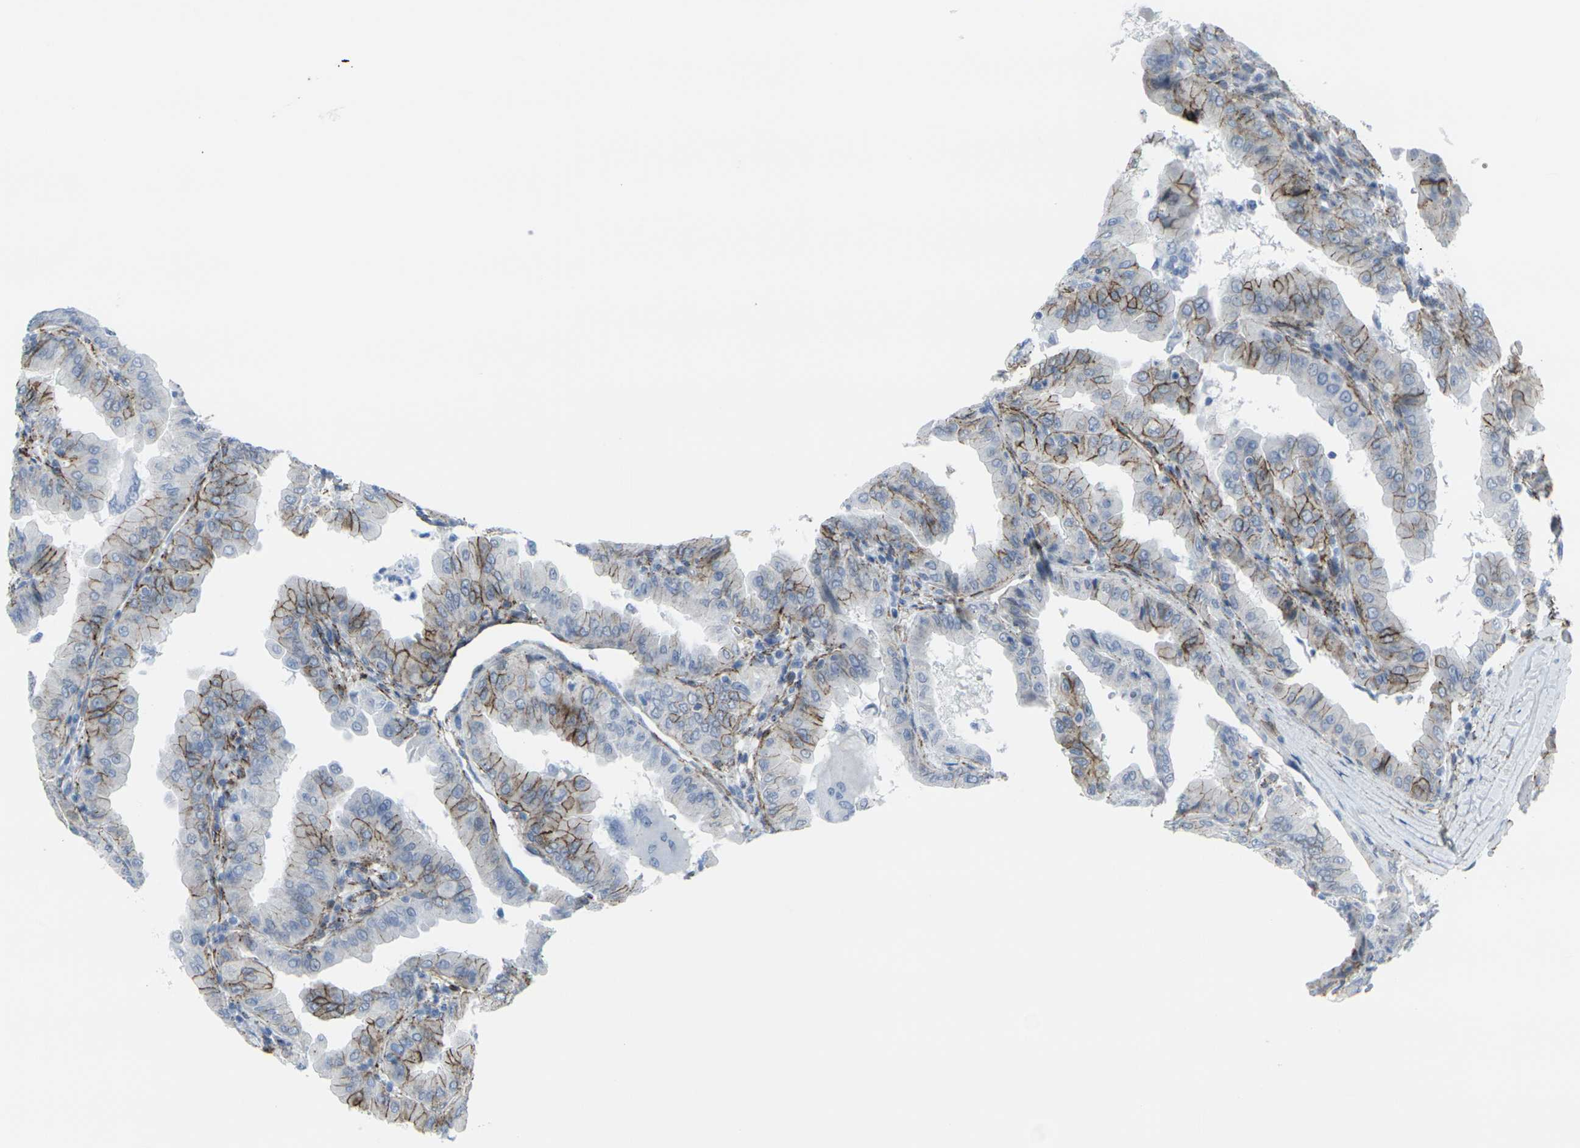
{"staining": {"intensity": "strong", "quantity": "25%-75%", "location": "cytoplasmic/membranous"}, "tissue": "thyroid cancer", "cell_type": "Tumor cells", "image_type": "cancer", "snomed": [{"axis": "morphology", "description": "Papillary adenocarcinoma, NOS"}, {"axis": "topography", "description": "Thyroid gland"}], "caption": "Brown immunohistochemical staining in thyroid papillary adenocarcinoma shows strong cytoplasmic/membranous positivity in about 25%-75% of tumor cells. (DAB (3,3'-diaminobenzidine) IHC, brown staining for protein, blue staining for nuclei).", "gene": "CDH11", "patient": {"sex": "male", "age": 33}}